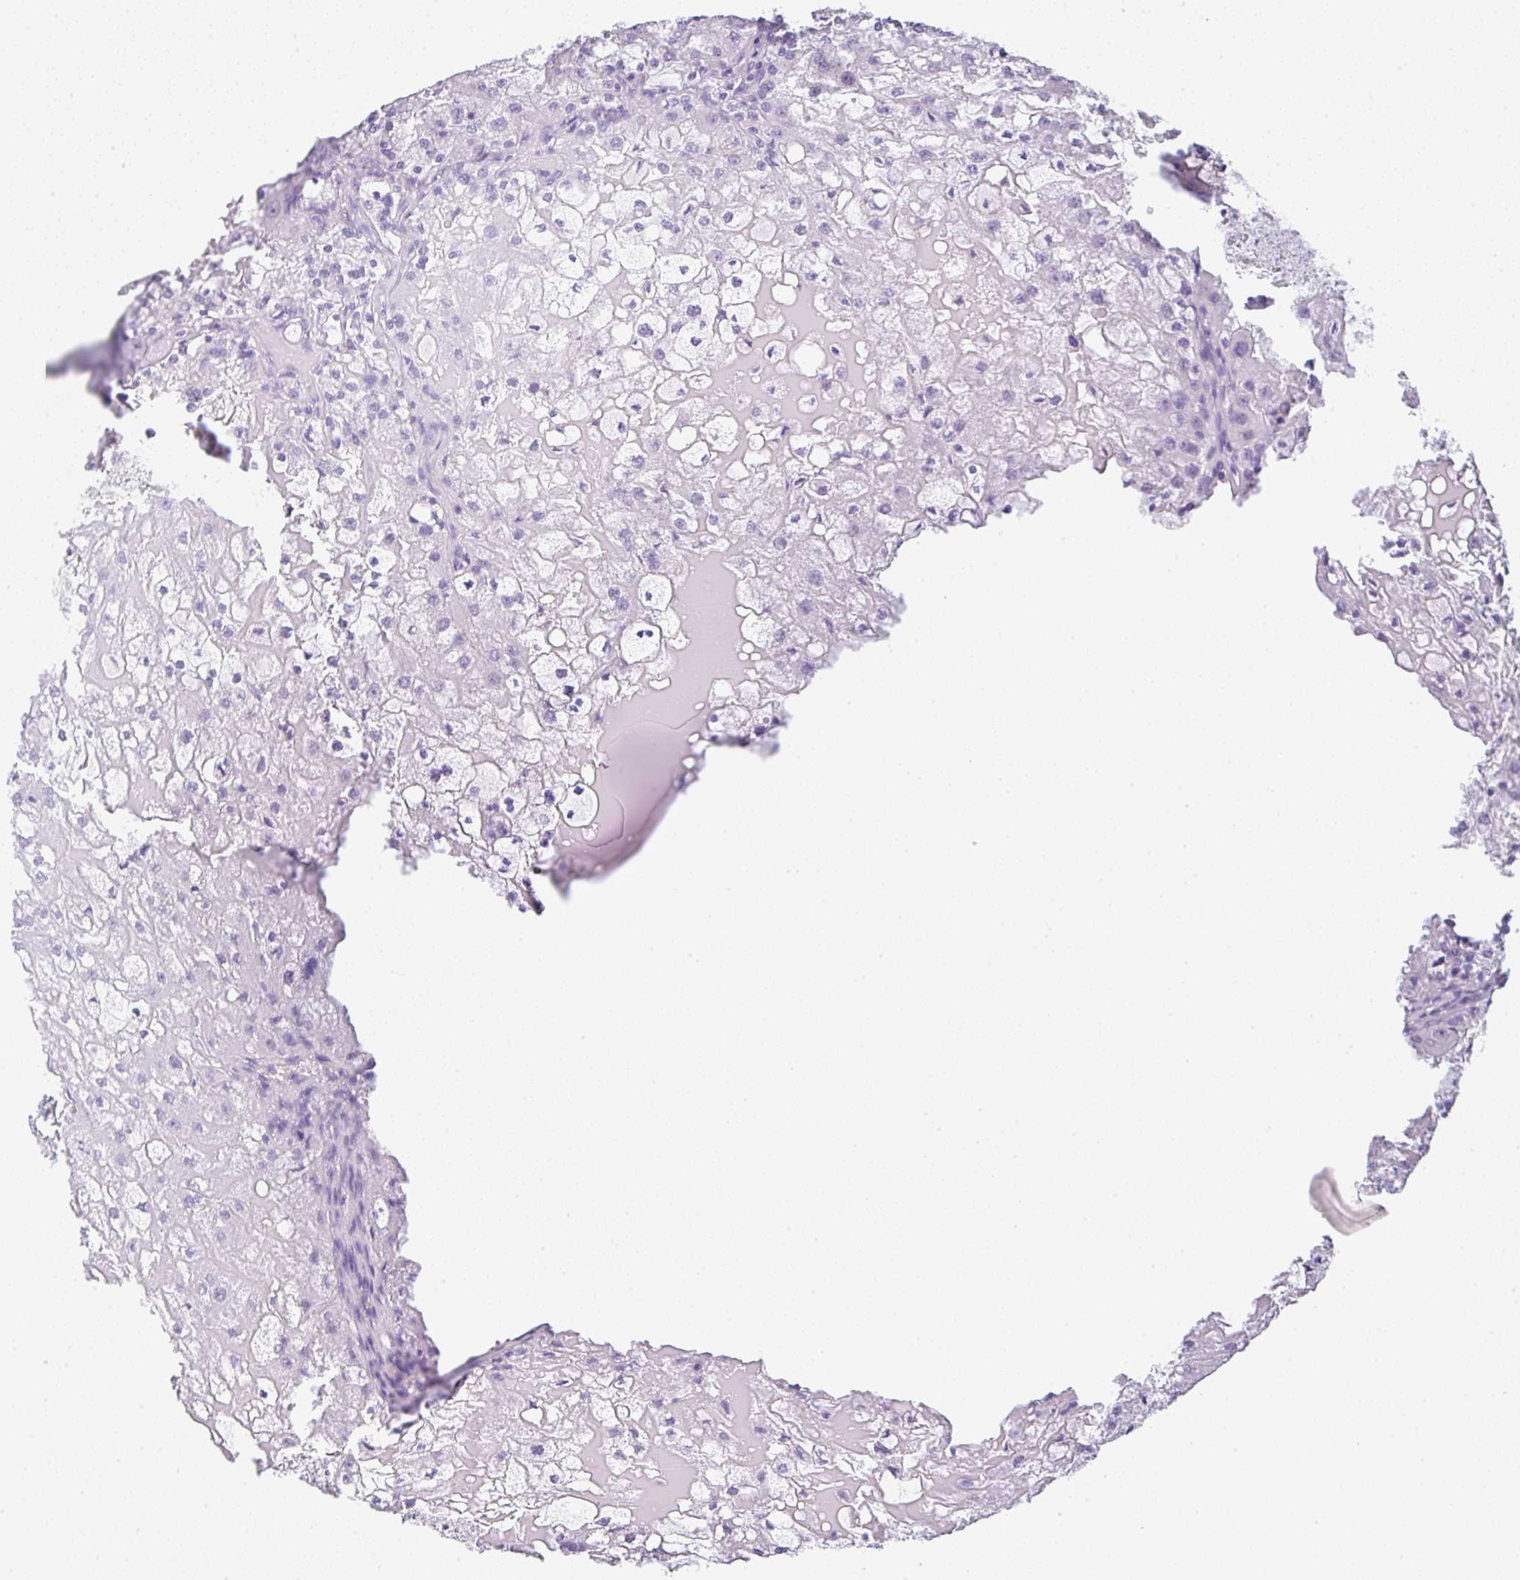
{"staining": {"intensity": "negative", "quantity": "none", "location": "none"}, "tissue": "renal cancer", "cell_type": "Tumor cells", "image_type": "cancer", "snomed": [{"axis": "morphology", "description": "Adenocarcinoma, NOS"}, {"axis": "topography", "description": "Kidney"}], "caption": "The IHC image has no significant expression in tumor cells of renal cancer tissue.", "gene": "LPAR4", "patient": {"sex": "female", "age": 74}}